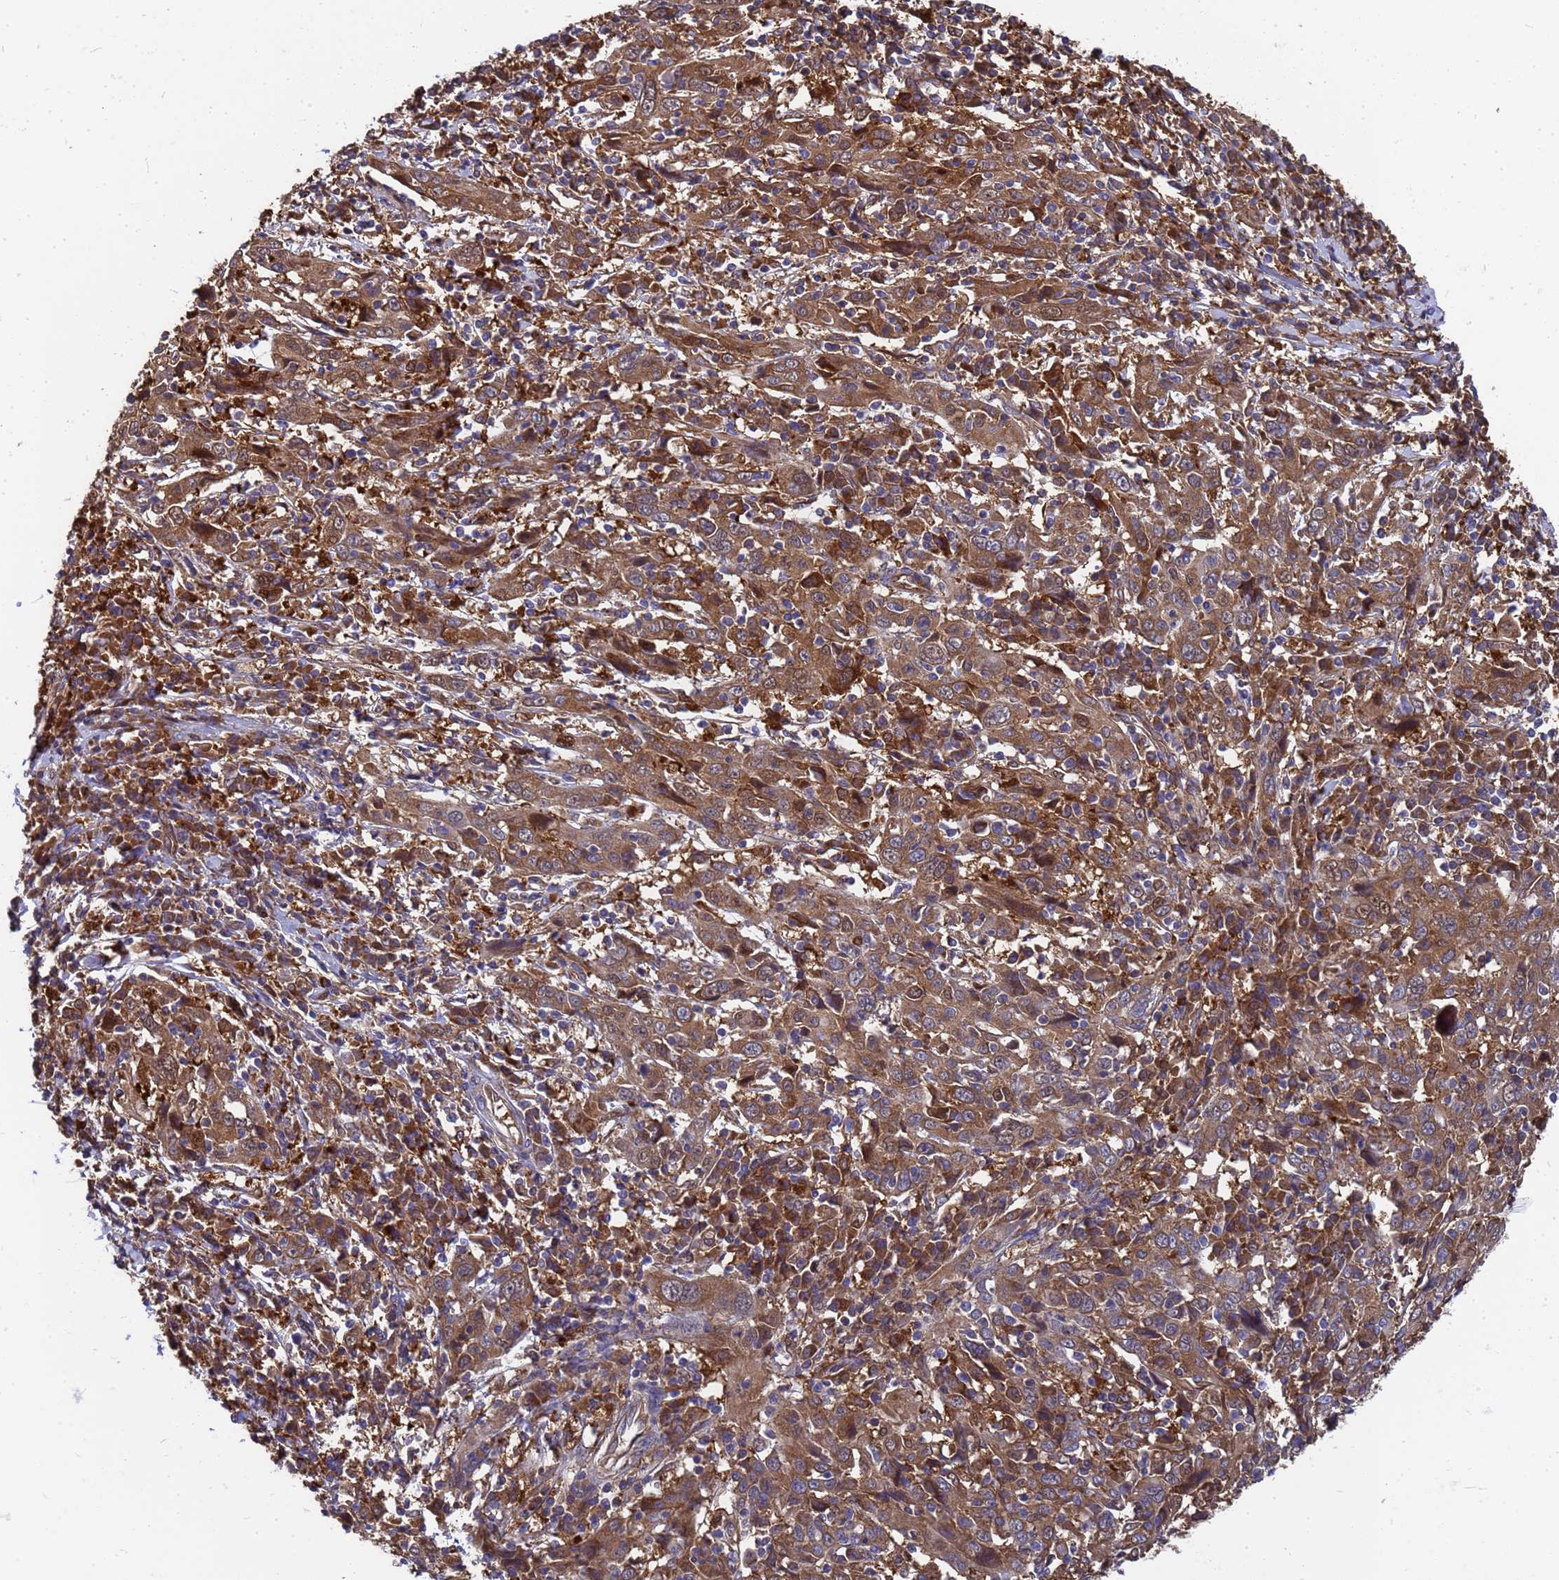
{"staining": {"intensity": "strong", "quantity": ">75%", "location": "cytoplasmic/membranous"}, "tissue": "cervical cancer", "cell_type": "Tumor cells", "image_type": "cancer", "snomed": [{"axis": "morphology", "description": "Squamous cell carcinoma, NOS"}, {"axis": "topography", "description": "Cervix"}], "caption": "High-power microscopy captured an IHC photomicrograph of cervical squamous cell carcinoma, revealing strong cytoplasmic/membranous expression in approximately >75% of tumor cells.", "gene": "SLC35E2B", "patient": {"sex": "female", "age": 46}}